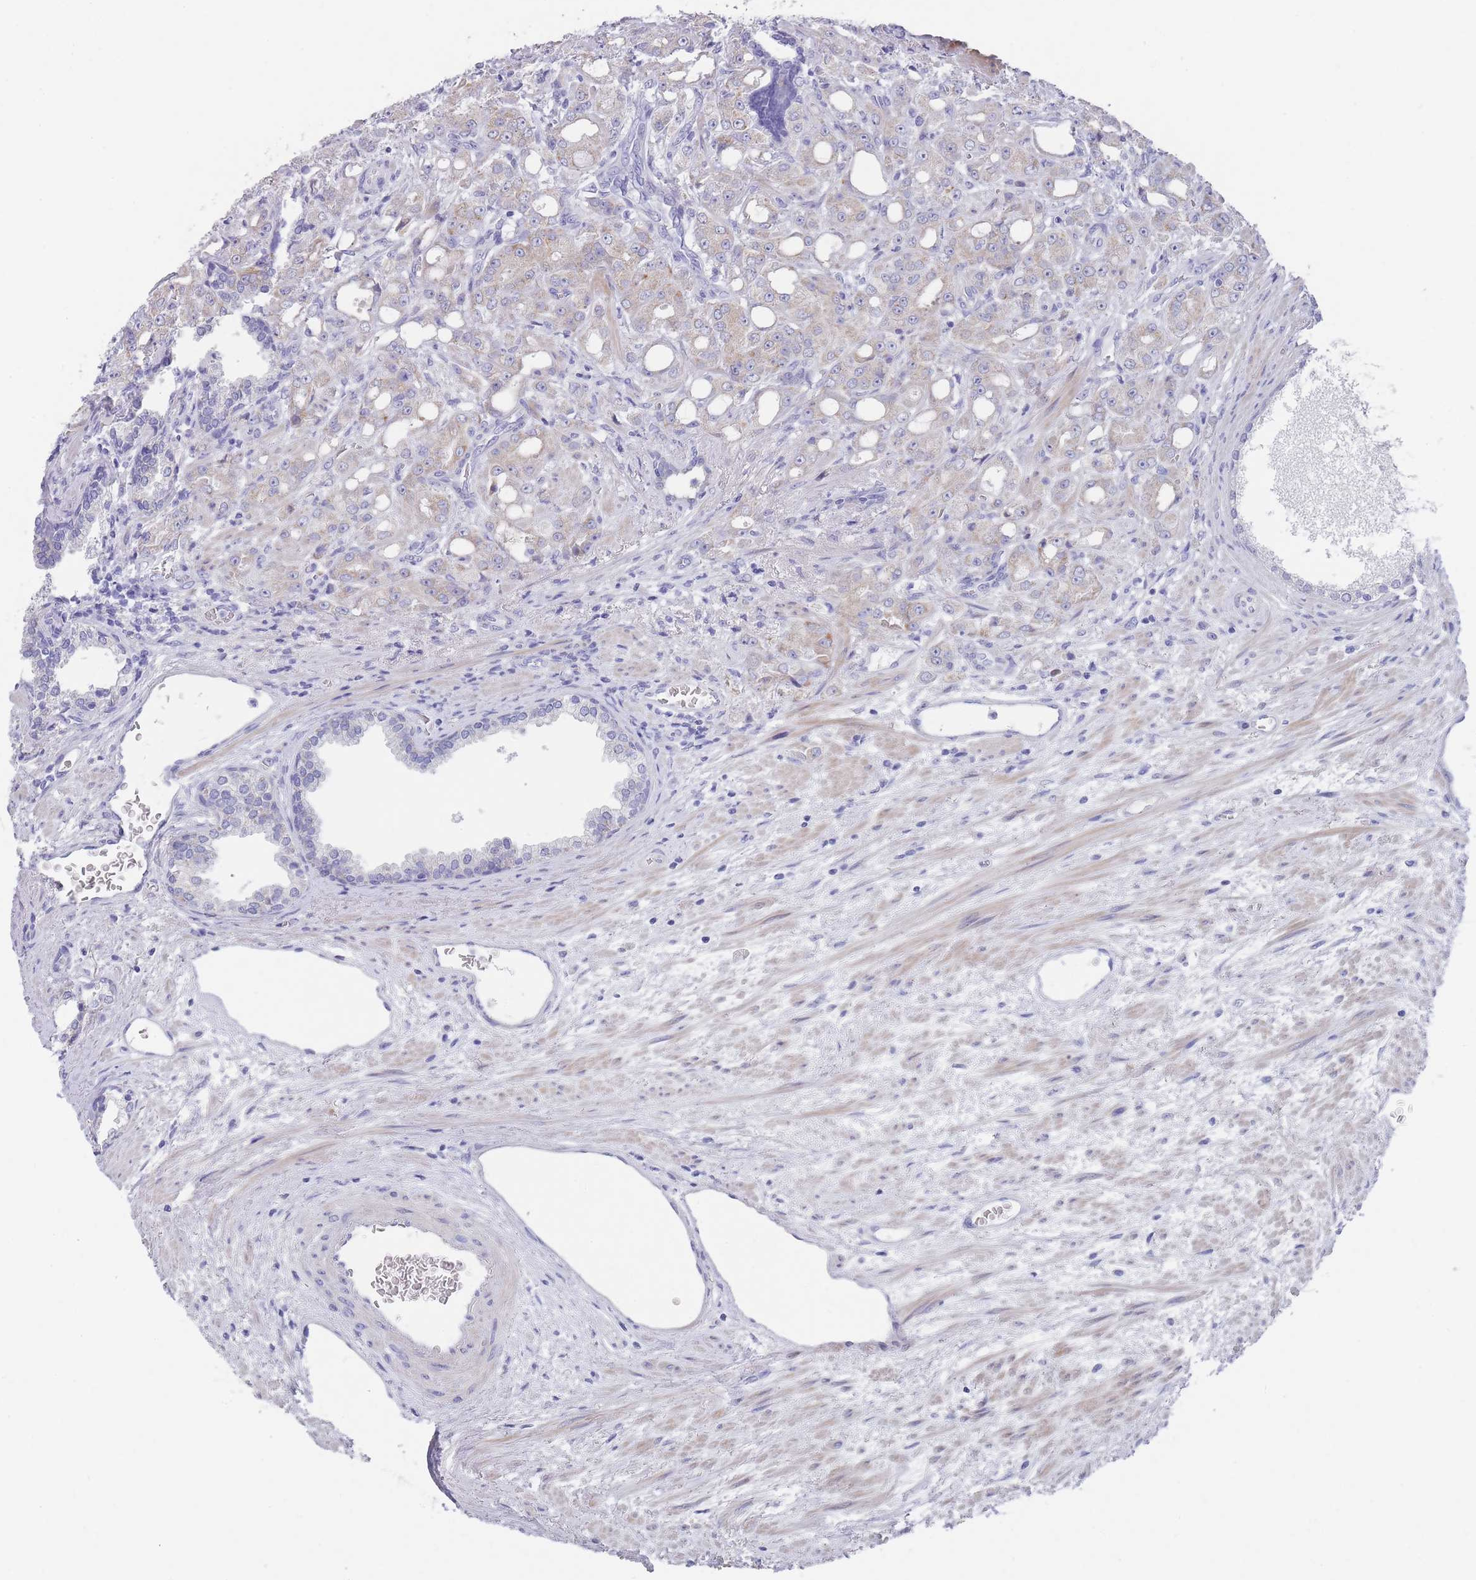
{"staining": {"intensity": "negative", "quantity": "none", "location": "none"}, "tissue": "prostate cancer", "cell_type": "Tumor cells", "image_type": "cancer", "snomed": [{"axis": "morphology", "description": "Adenocarcinoma, High grade"}, {"axis": "topography", "description": "Prostate"}], "caption": "Histopathology image shows no significant protein expression in tumor cells of adenocarcinoma (high-grade) (prostate).", "gene": "SCCPDH", "patient": {"sex": "male", "age": 69}}